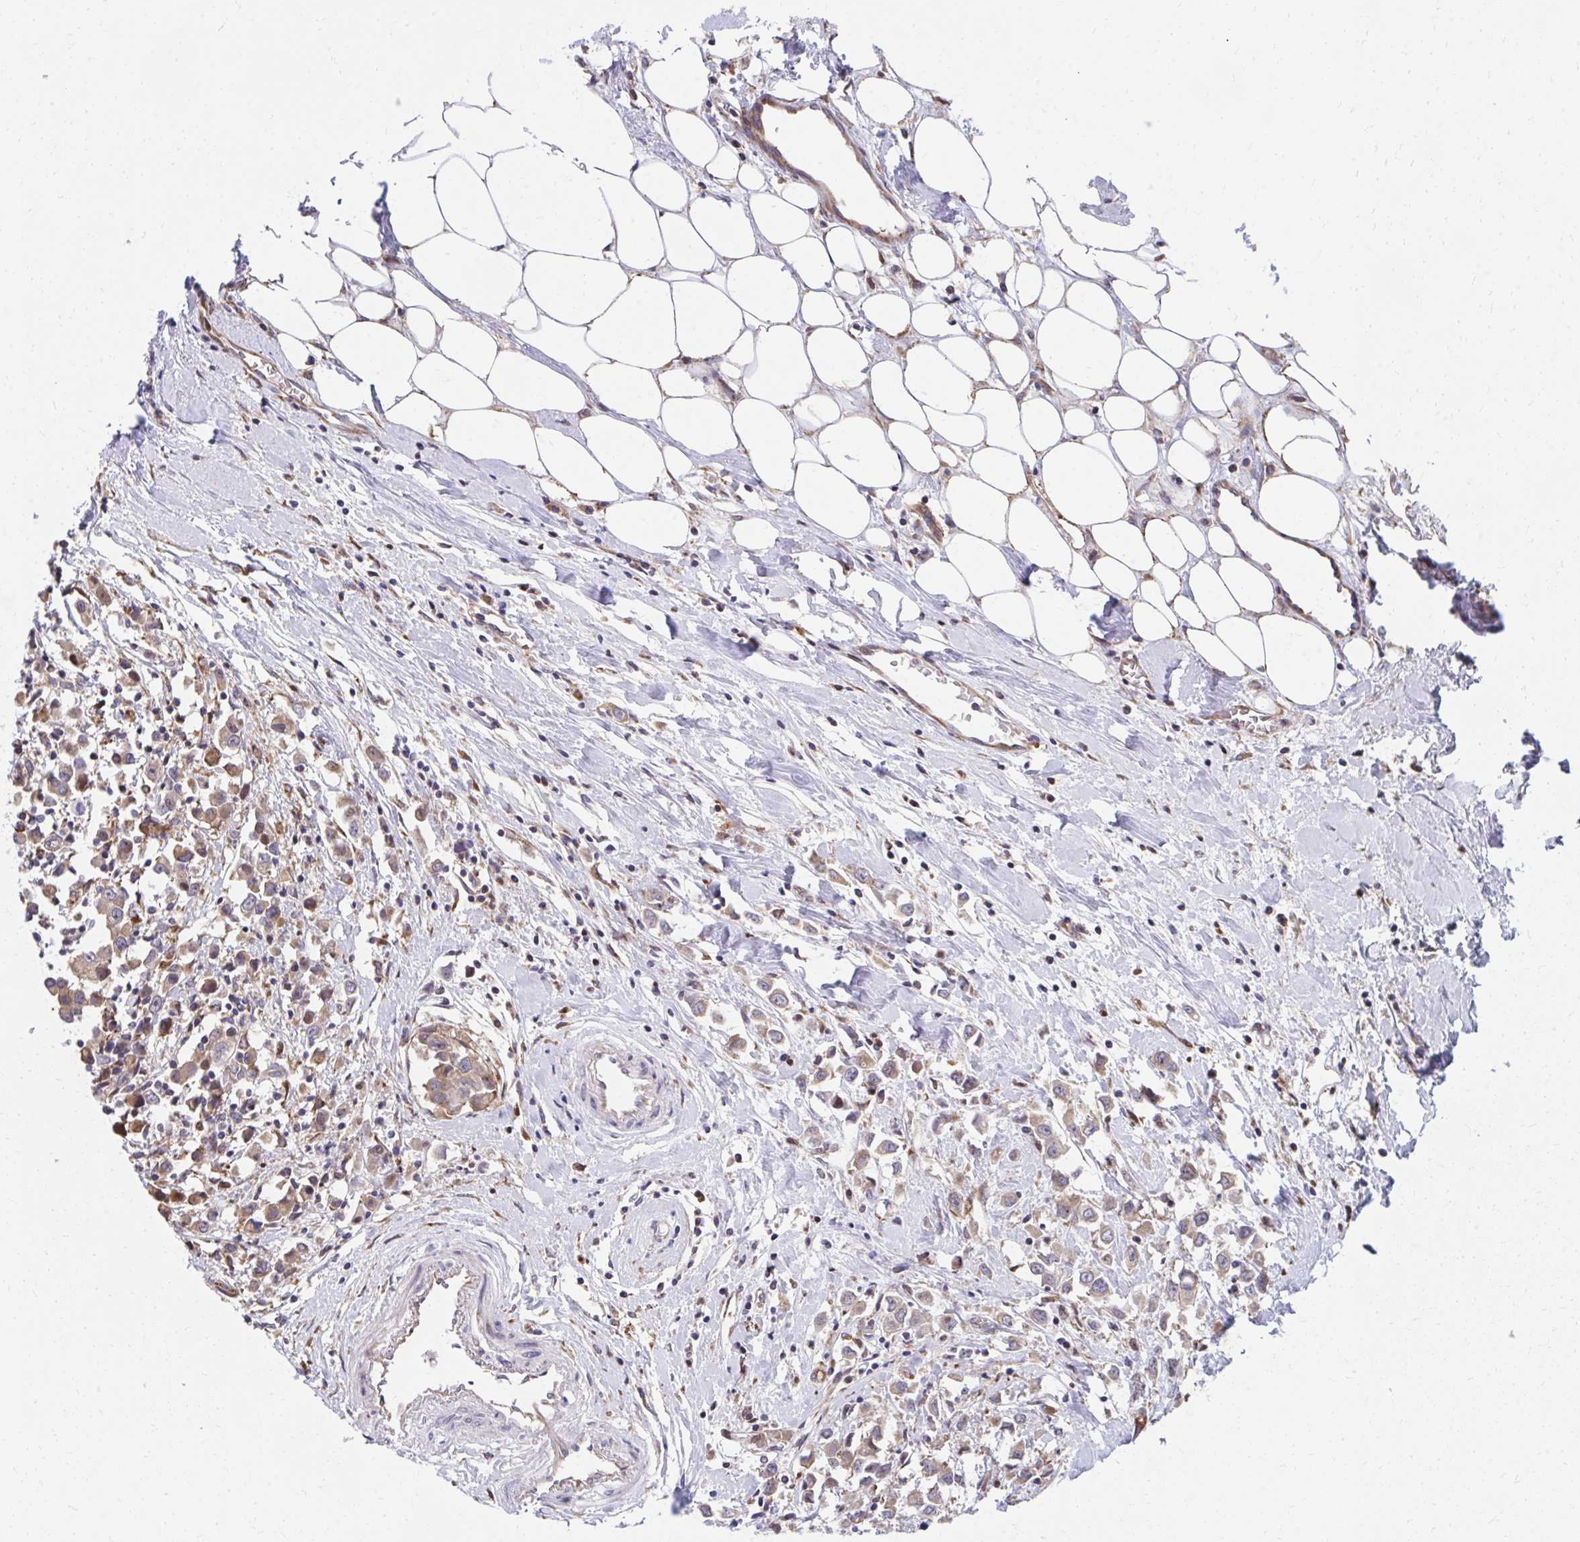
{"staining": {"intensity": "moderate", "quantity": ">75%", "location": "cytoplasmic/membranous"}, "tissue": "breast cancer", "cell_type": "Tumor cells", "image_type": "cancer", "snomed": [{"axis": "morphology", "description": "Duct carcinoma"}, {"axis": "topography", "description": "Breast"}], "caption": "An immunohistochemistry (IHC) photomicrograph of neoplastic tissue is shown. Protein staining in brown labels moderate cytoplasmic/membranous positivity in breast cancer (intraductal carcinoma) within tumor cells. The protein is stained brown, and the nuclei are stained in blue (DAB IHC with brightfield microscopy, high magnification).", "gene": "ZNF778", "patient": {"sex": "female", "age": 61}}